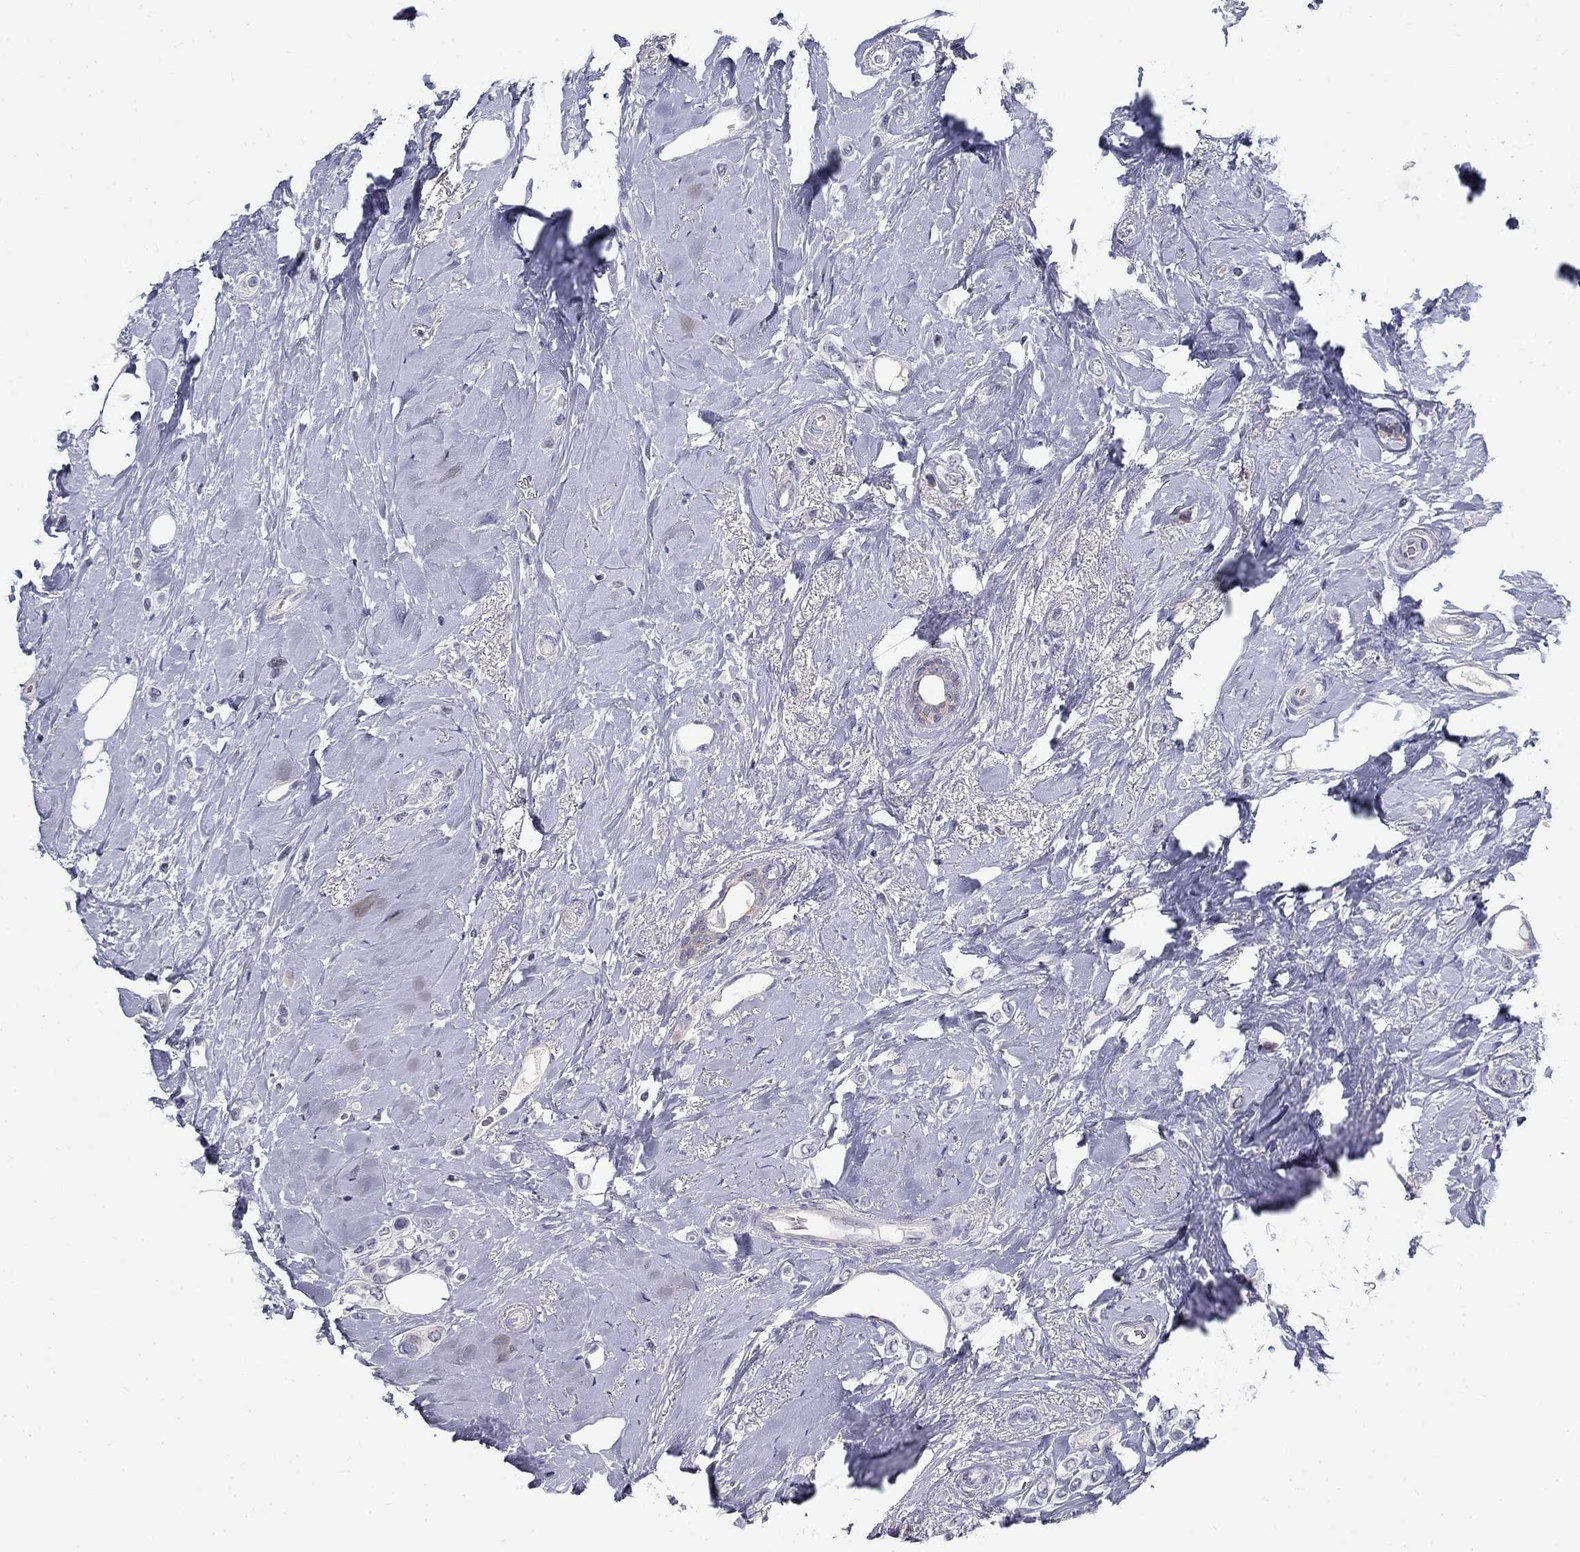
{"staining": {"intensity": "negative", "quantity": "none", "location": "none"}, "tissue": "breast cancer", "cell_type": "Tumor cells", "image_type": "cancer", "snomed": [{"axis": "morphology", "description": "Lobular carcinoma"}, {"axis": "topography", "description": "Breast"}], "caption": "The photomicrograph displays no significant positivity in tumor cells of breast cancer (lobular carcinoma).", "gene": "GUCA1A", "patient": {"sex": "female", "age": 66}}